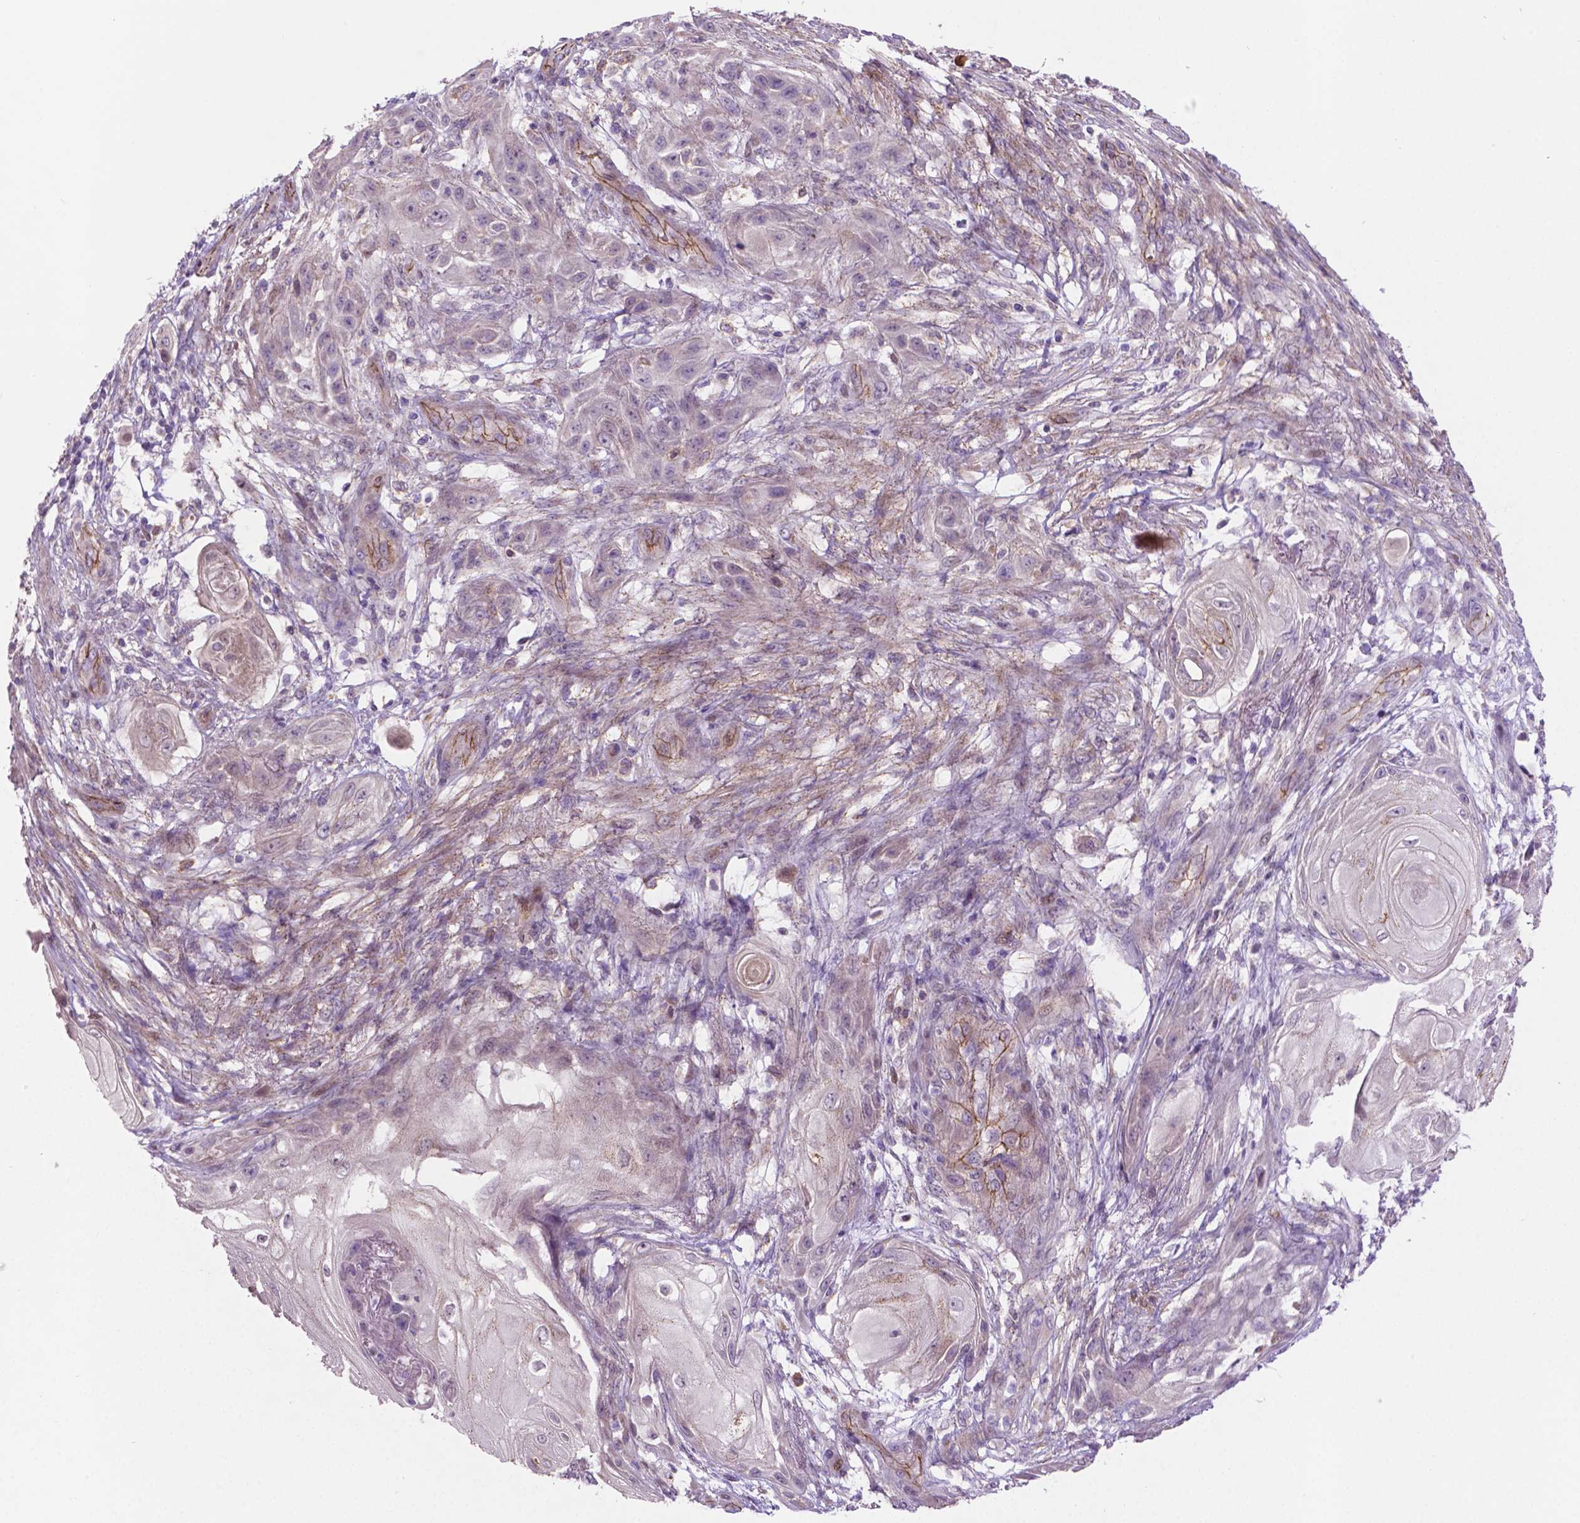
{"staining": {"intensity": "negative", "quantity": "none", "location": "none"}, "tissue": "skin cancer", "cell_type": "Tumor cells", "image_type": "cancer", "snomed": [{"axis": "morphology", "description": "Squamous cell carcinoma, NOS"}, {"axis": "topography", "description": "Skin"}], "caption": "Immunohistochemistry (IHC) micrograph of skin cancer (squamous cell carcinoma) stained for a protein (brown), which reveals no positivity in tumor cells.", "gene": "CCER2", "patient": {"sex": "male", "age": 62}}